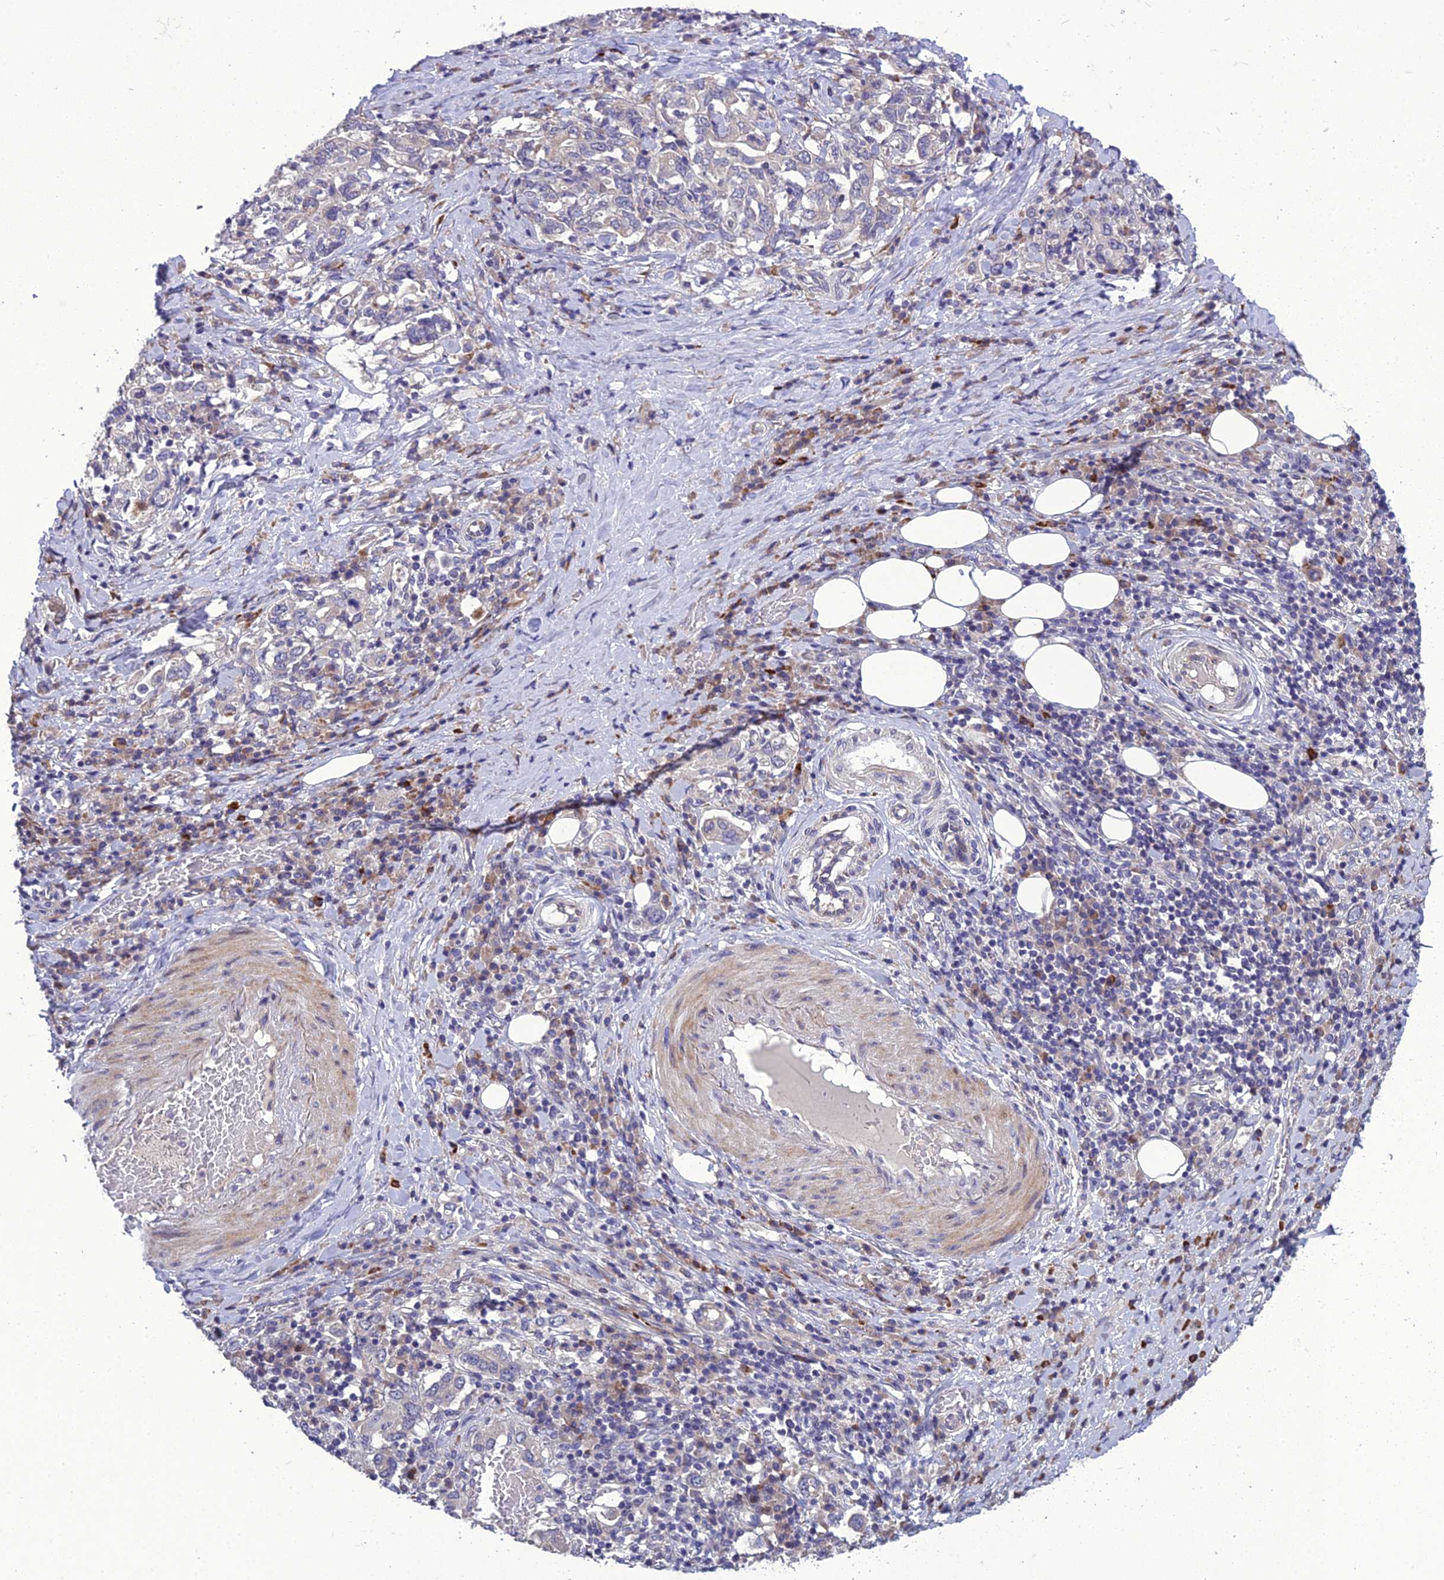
{"staining": {"intensity": "negative", "quantity": "none", "location": "none"}, "tissue": "stomach cancer", "cell_type": "Tumor cells", "image_type": "cancer", "snomed": [{"axis": "morphology", "description": "Adenocarcinoma, NOS"}, {"axis": "topography", "description": "Stomach, upper"}, {"axis": "topography", "description": "Stomach"}], "caption": "There is no significant expression in tumor cells of stomach adenocarcinoma.", "gene": "ADIPOR2", "patient": {"sex": "male", "age": 62}}